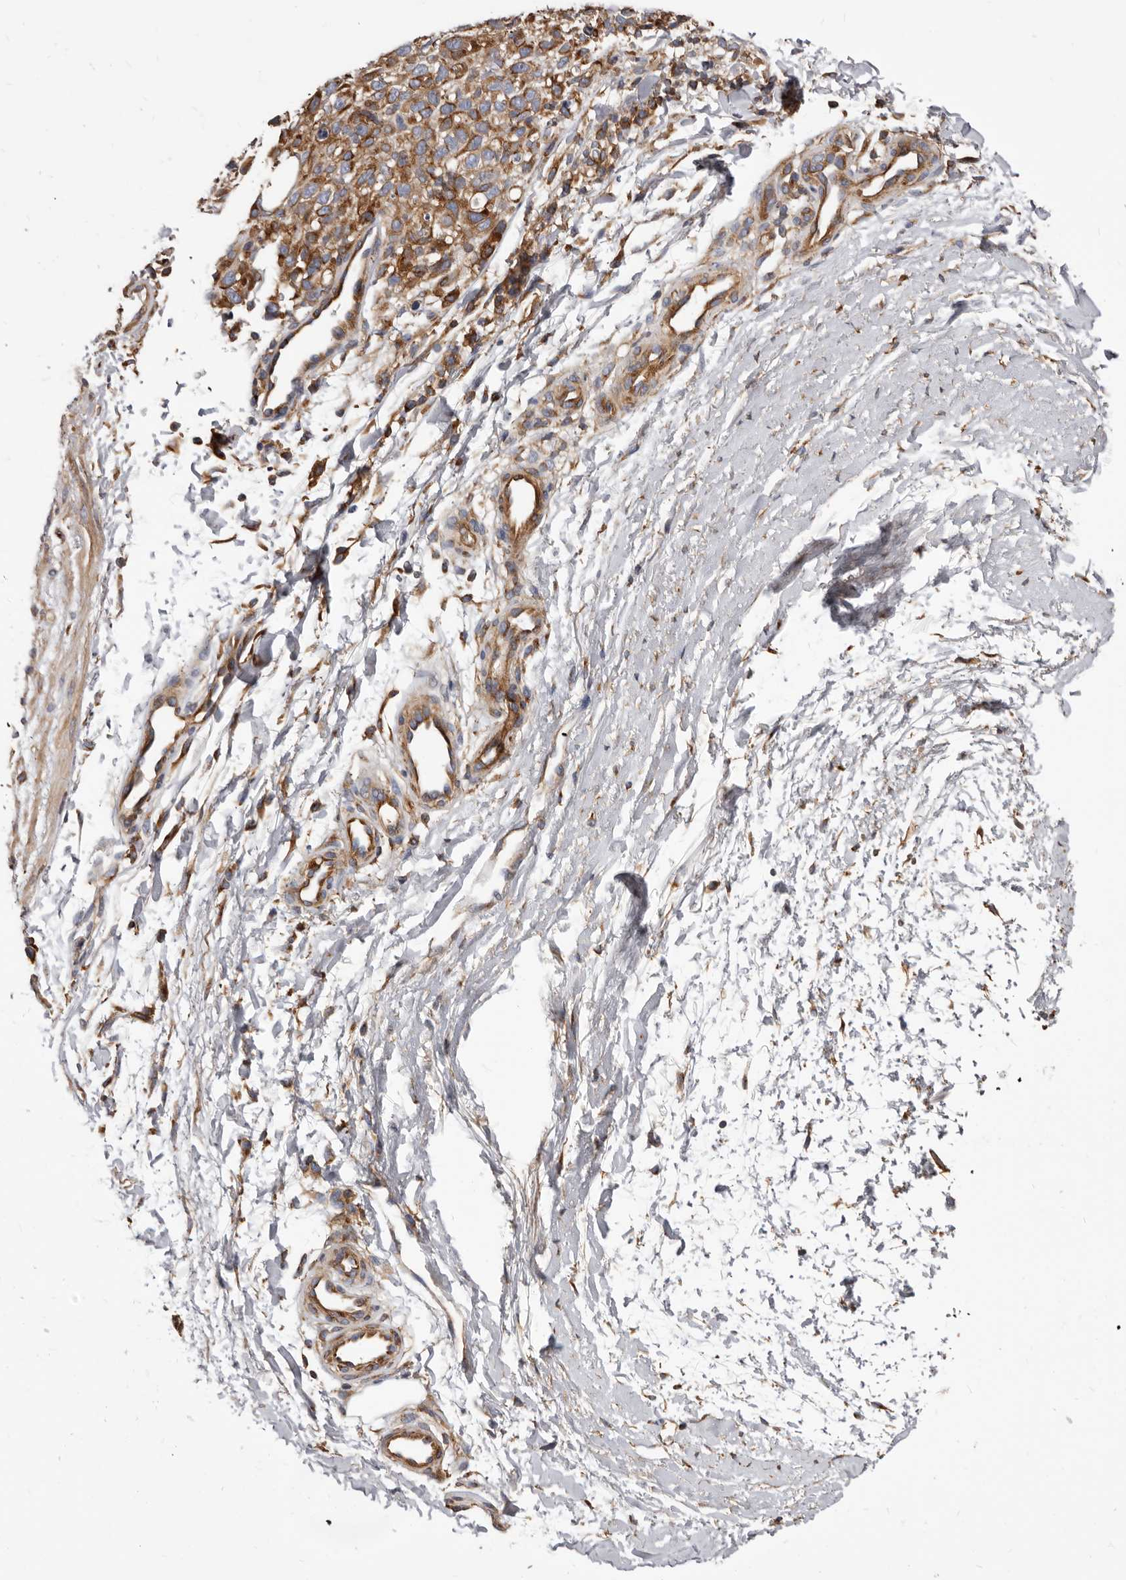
{"staining": {"intensity": "weak", "quantity": ">75%", "location": "cytoplasmic/membranous"}, "tissue": "melanoma", "cell_type": "Tumor cells", "image_type": "cancer", "snomed": [{"axis": "morphology", "description": "Malignant melanoma, Metastatic site"}, {"axis": "topography", "description": "Skin"}], "caption": "This is a photomicrograph of immunohistochemistry staining of melanoma, which shows weak positivity in the cytoplasmic/membranous of tumor cells.", "gene": "NIBAN1", "patient": {"sex": "female", "age": 72}}